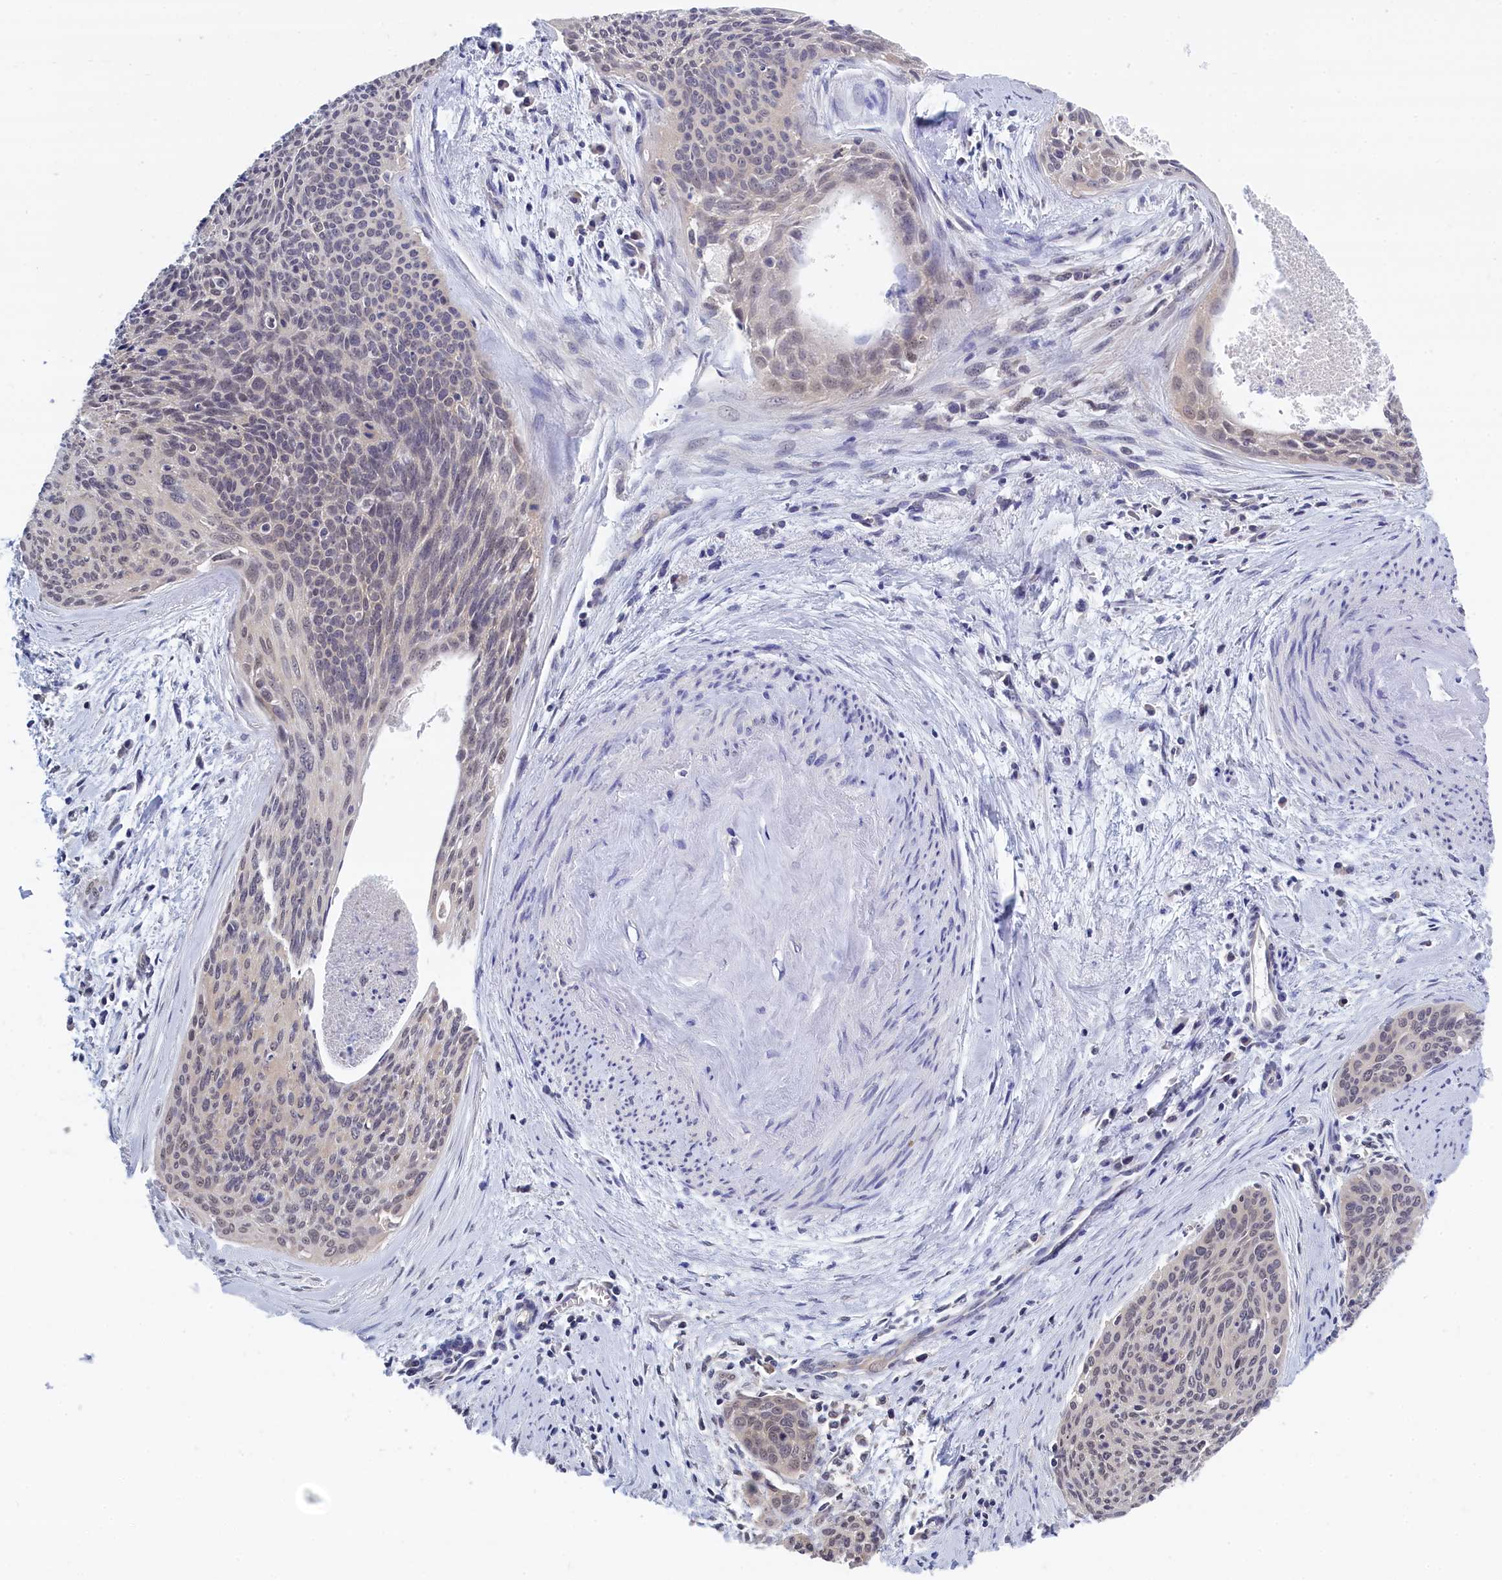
{"staining": {"intensity": "weak", "quantity": "<25%", "location": "nuclear"}, "tissue": "cervical cancer", "cell_type": "Tumor cells", "image_type": "cancer", "snomed": [{"axis": "morphology", "description": "Squamous cell carcinoma, NOS"}, {"axis": "topography", "description": "Cervix"}], "caption": "This image is of squamous cell carcinoma (cervical) stained with immunohistochemistry to label a protein in brown with the nuclei are counter-stained blue. There is no positivity in tumor cells. (DAB (3,3'-diaminobenzidine) immunohistochemistry, high magnification).", "gene": "PGP", "patient": {"sex": "female", "age": 55}}